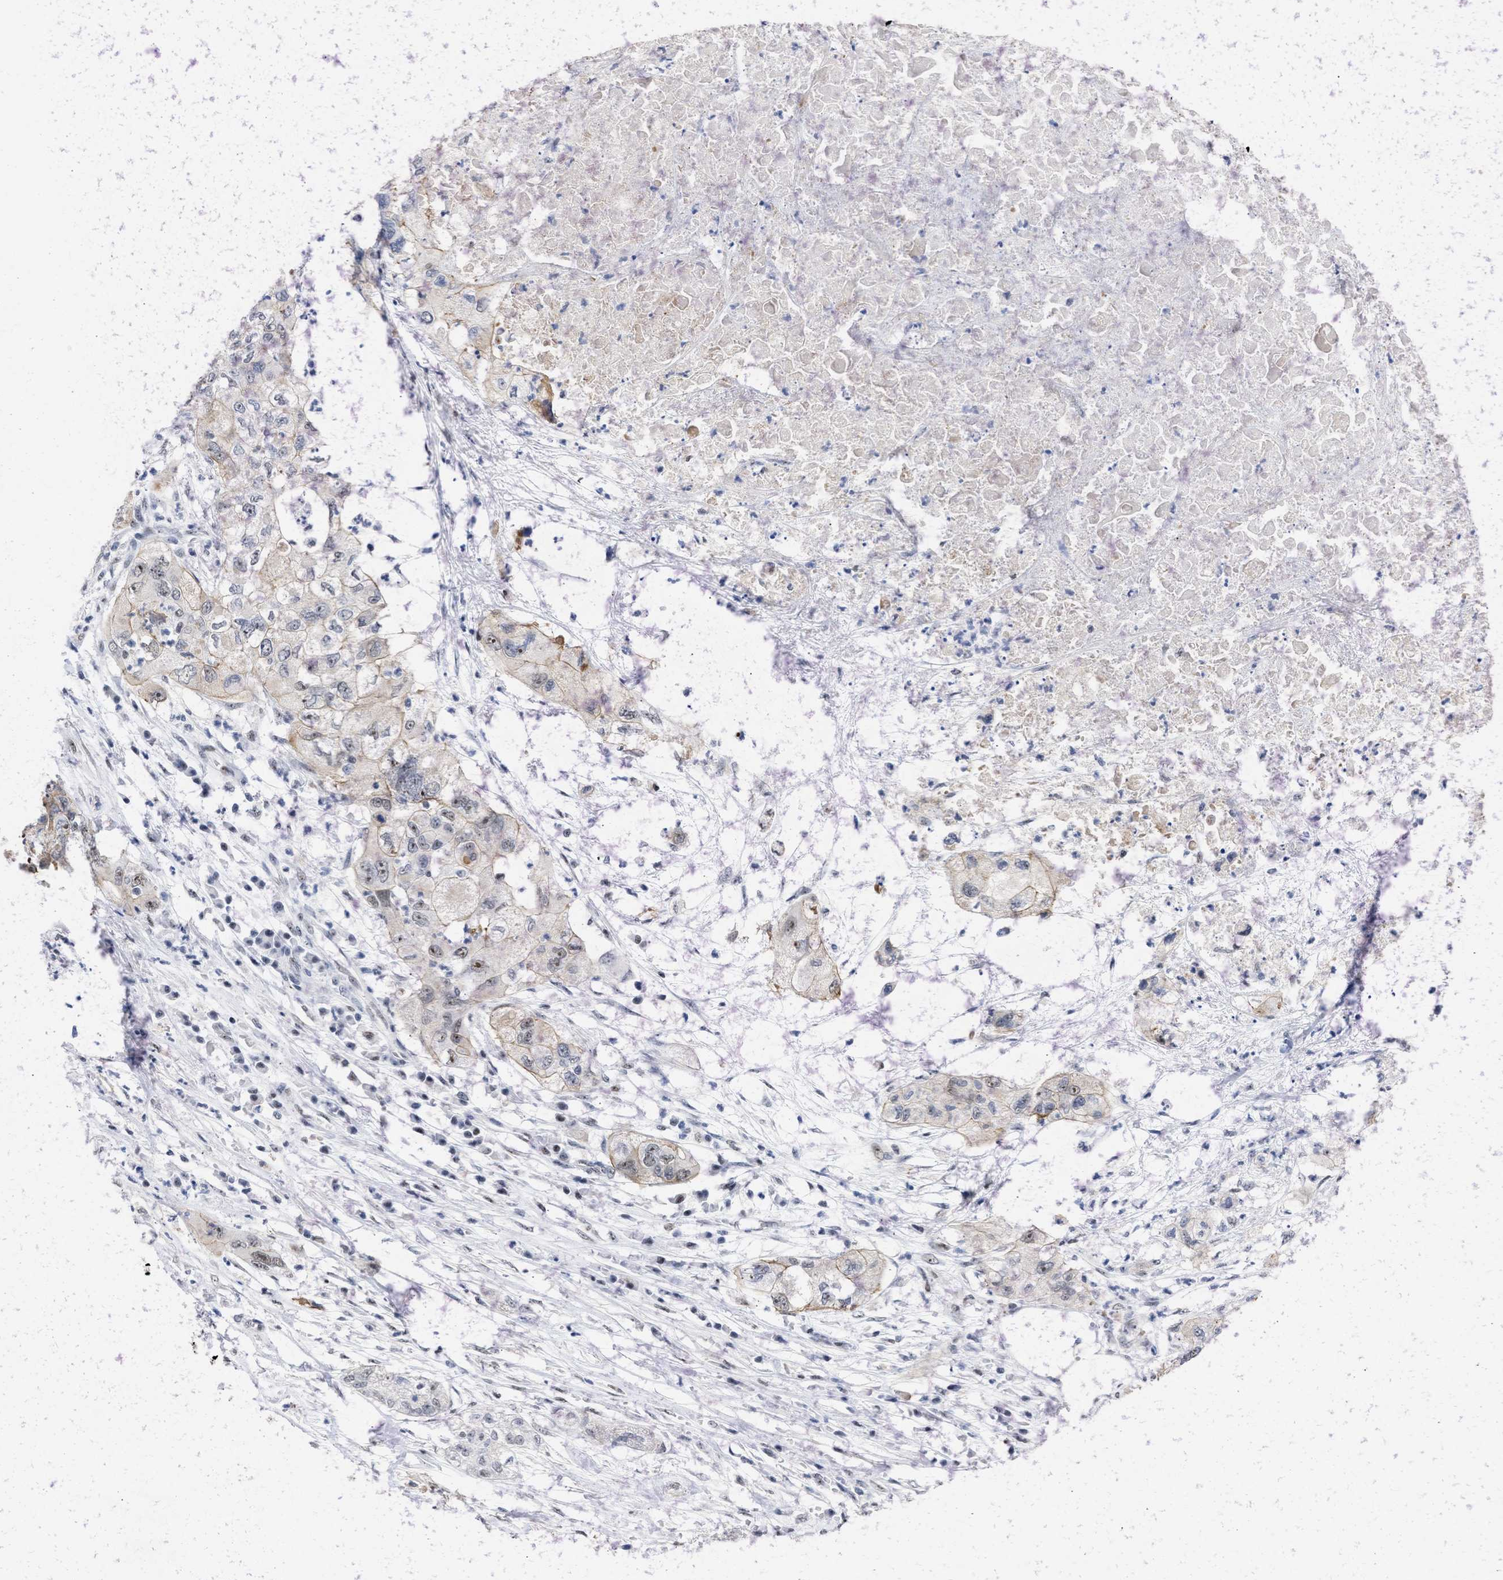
{"staining": {"intensity": "moderate", "quantity": "25%-75%", "location": "cytoplasmic/membranous,nuclear"}, "tissue": "pancreatic cancer", "cell_type": "Tumor cells", "image_type": "cancer", "snomed": [{"axis": "morphology", "description": "Adenocarcinoma, NOS"}, {"axis": "topography", "description": "Pancreas"}], "caption": "A brown stain shows moderate cytoplasmic/membranous and nuclear staining of a protein in human pancreatic adenocarcinoma tumor cells.", "gene": "DDX41", "patient": {"sex": "female", "age": 78}}